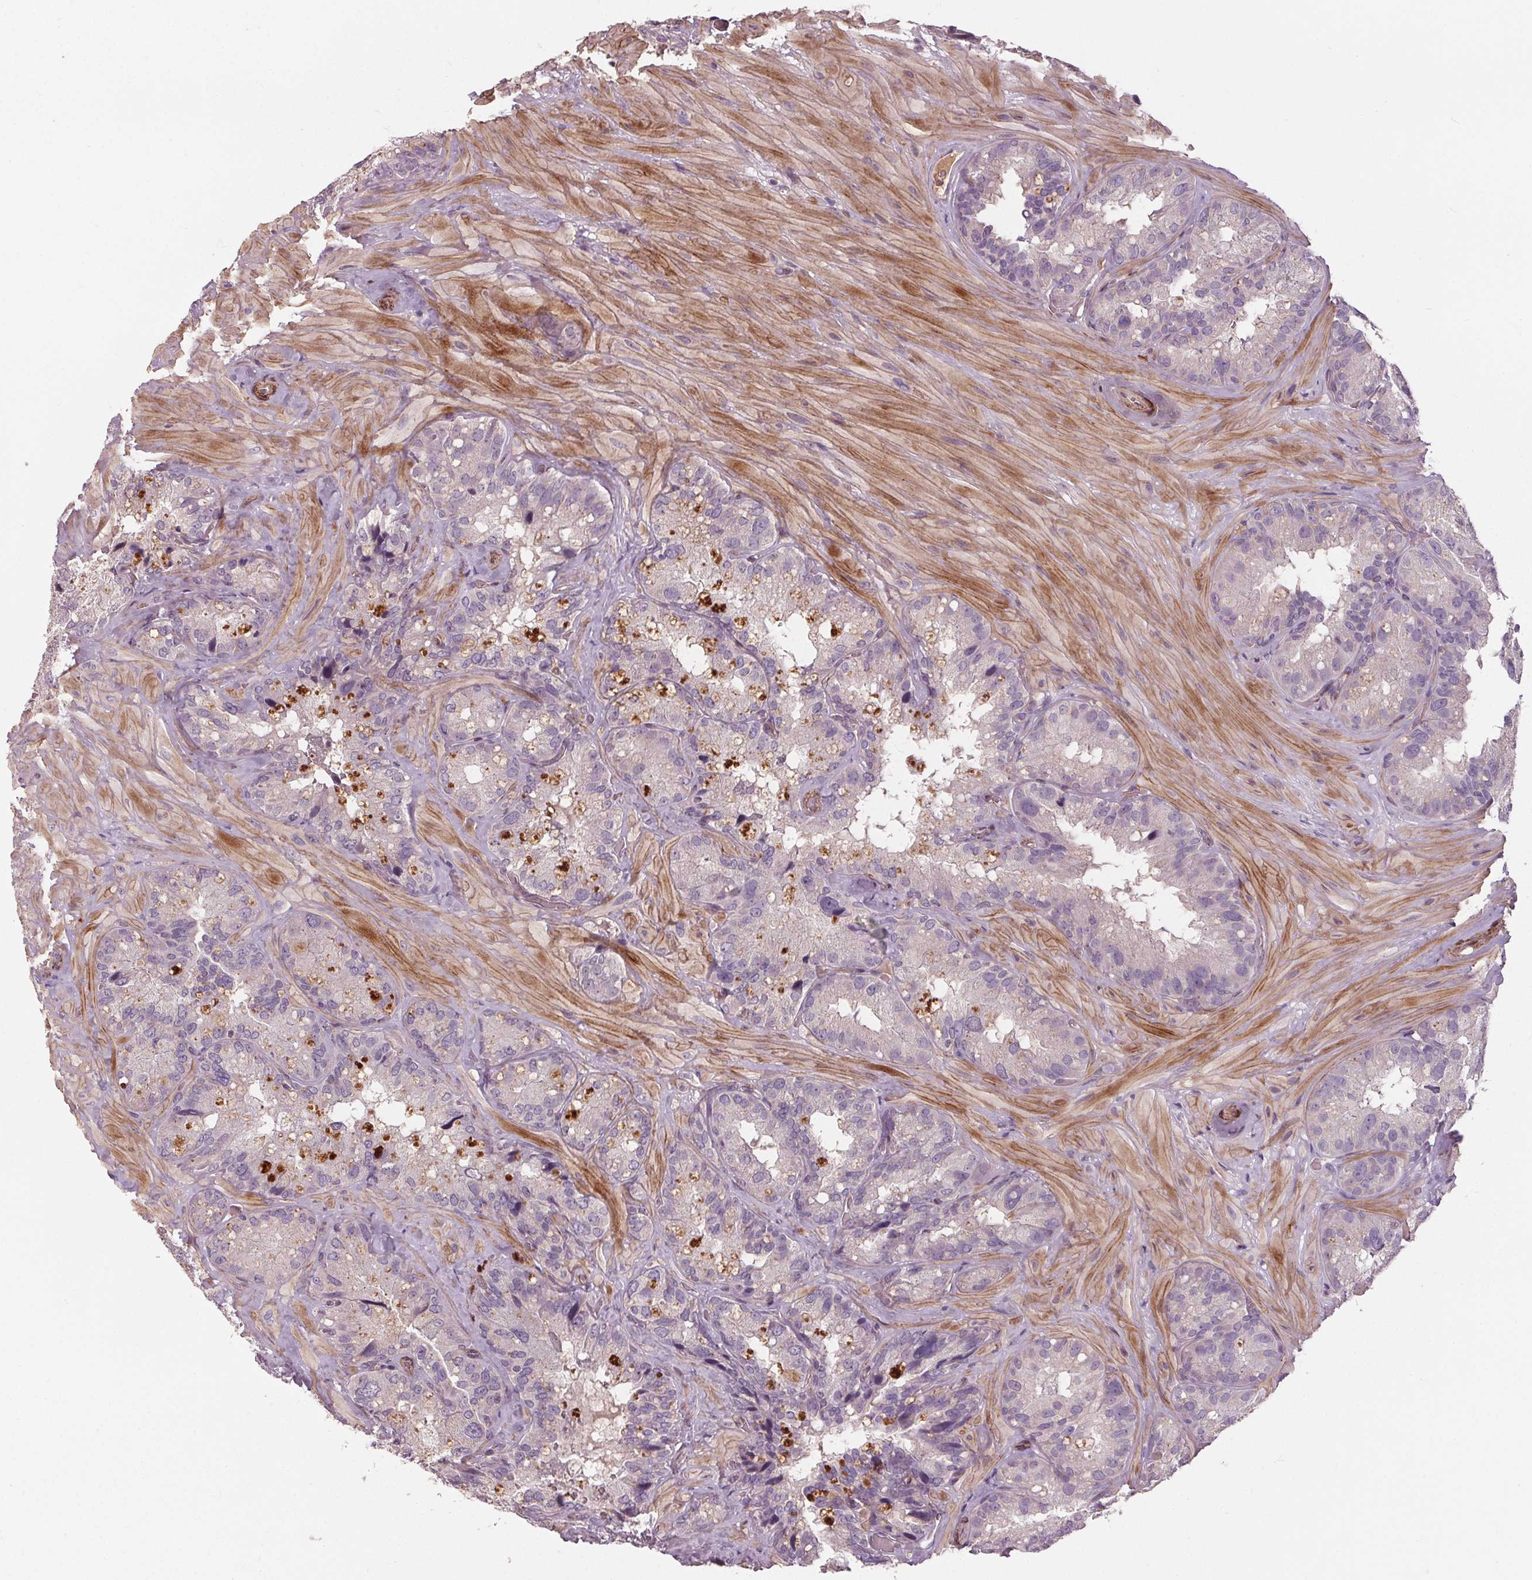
{"staining": {"intensity": "strong", "quantity": "<25%", "location": "cytoplasmic/membranous"}, "tissue": "seminal vesicle", "cell_type": "Glandular cells", "image_type": "normal", "snomed": [{"axis": "morphology", "description": "Normal tissue, NOS"}, {"axis": "topography", "description": "Seminal veicle"}], "caption": "A photomicrograph of seminal vesicle stained for a protein demonstrates strong cytoplasmic/membranous brown staining in glandular cells. (DAB IHC with brightfield microscopy, high magnification).", "gene": "PDGFD", "patient": {"sex": "male", "age": 60}}